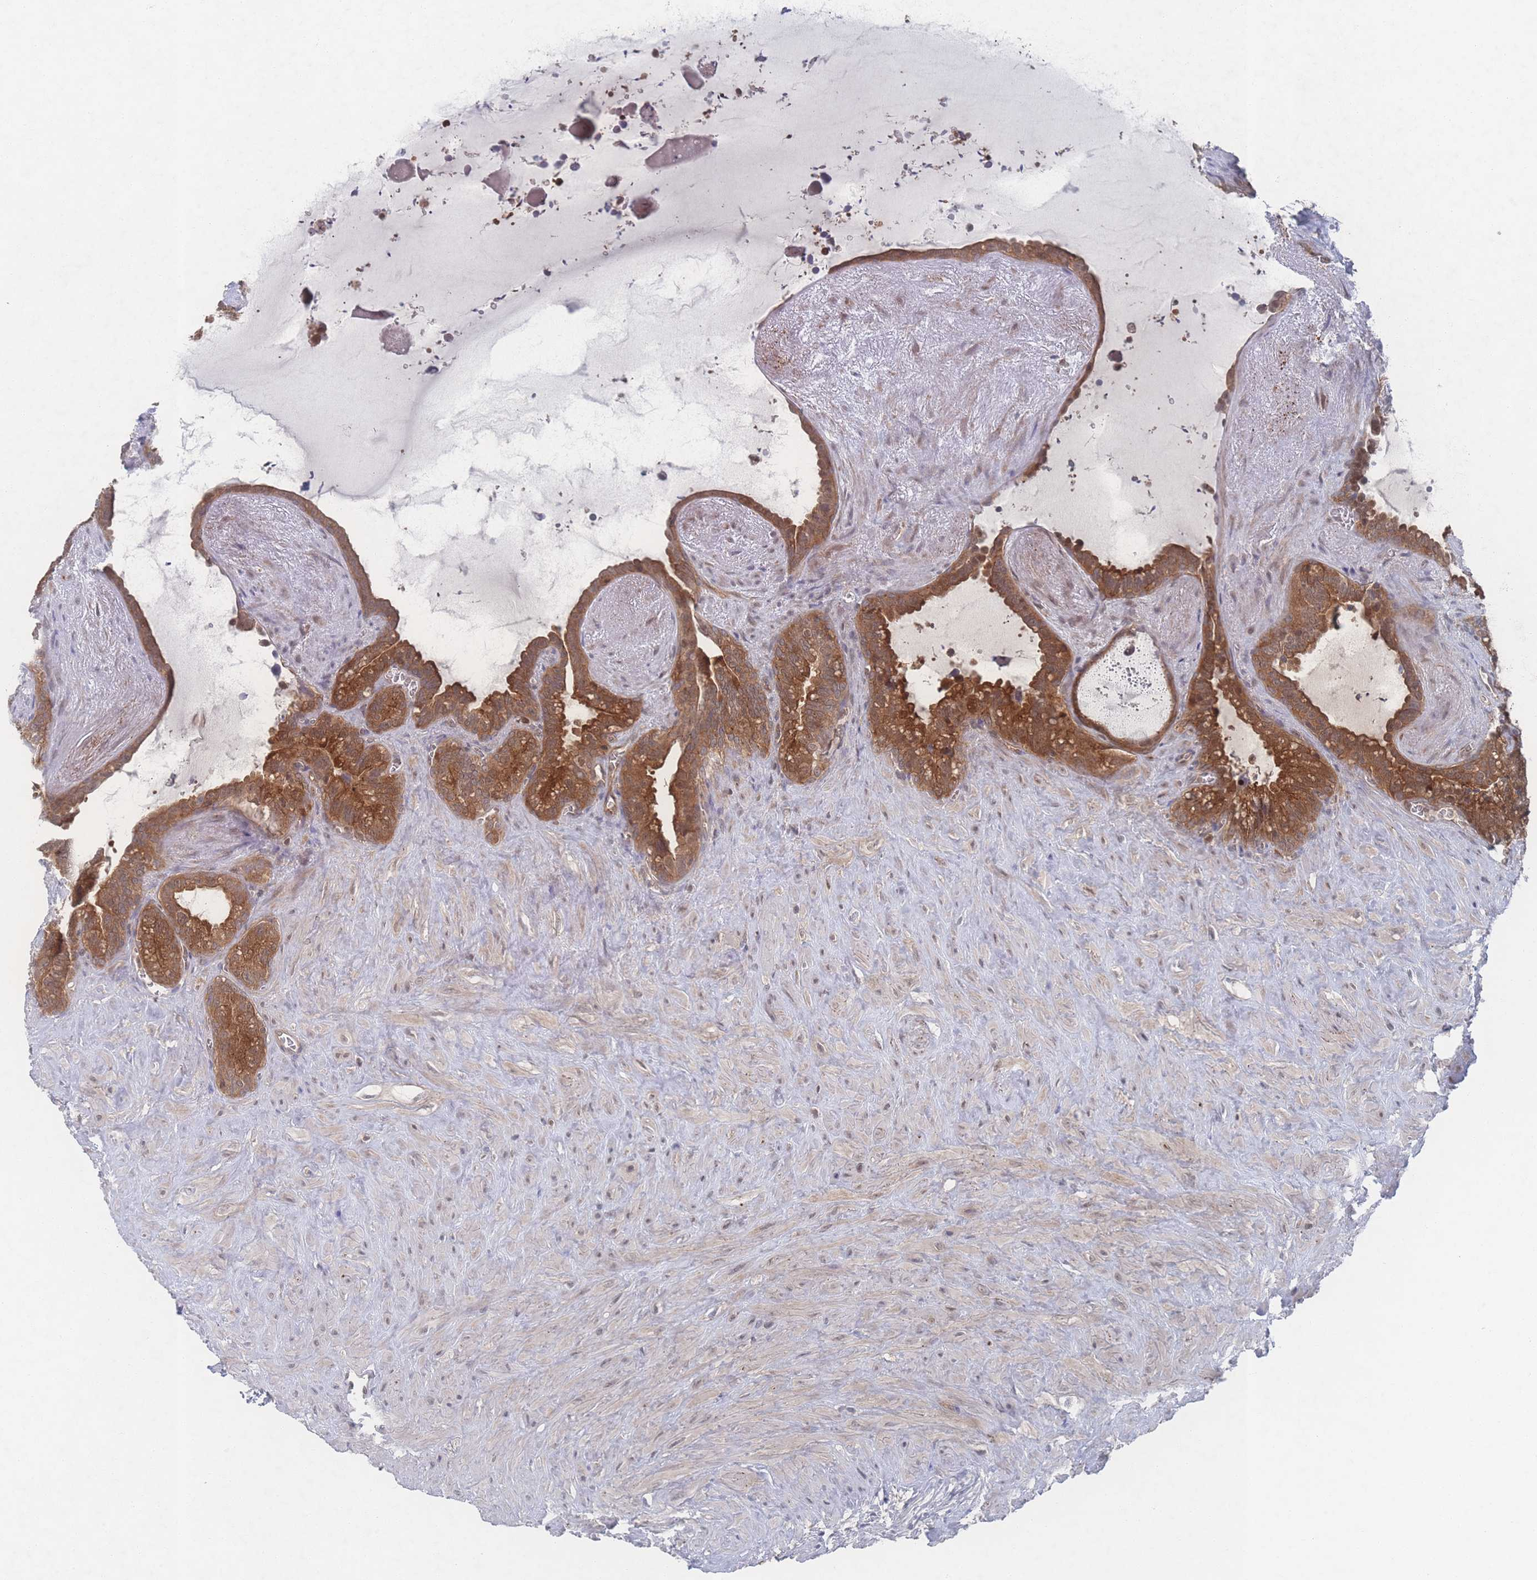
{"staining": {"intensity": "moderate", "quantity": ">75%", "location": "cytoplasmic/membranous,nuclear"}, "tissue": "seminal vesicle", "cell_type": "Glandular cells", "image_type": "normal", "snomed": [{"axis": "morphology", "description": "Normal tissue, NOS"}, {"axis": "topography", "description": "Prostate"}, {"axis": "topography", "description": "Seminal veicle"}], "caption": "This micrograph reveals IHC staining of unremarkable human seminal vesicle, with medium moderate cytoplasmic/membranous,nuclear staining in approximately >75% of glandular cells.", "gene": "PSMA1", "patient": {"sex": "male", "age": 58}}